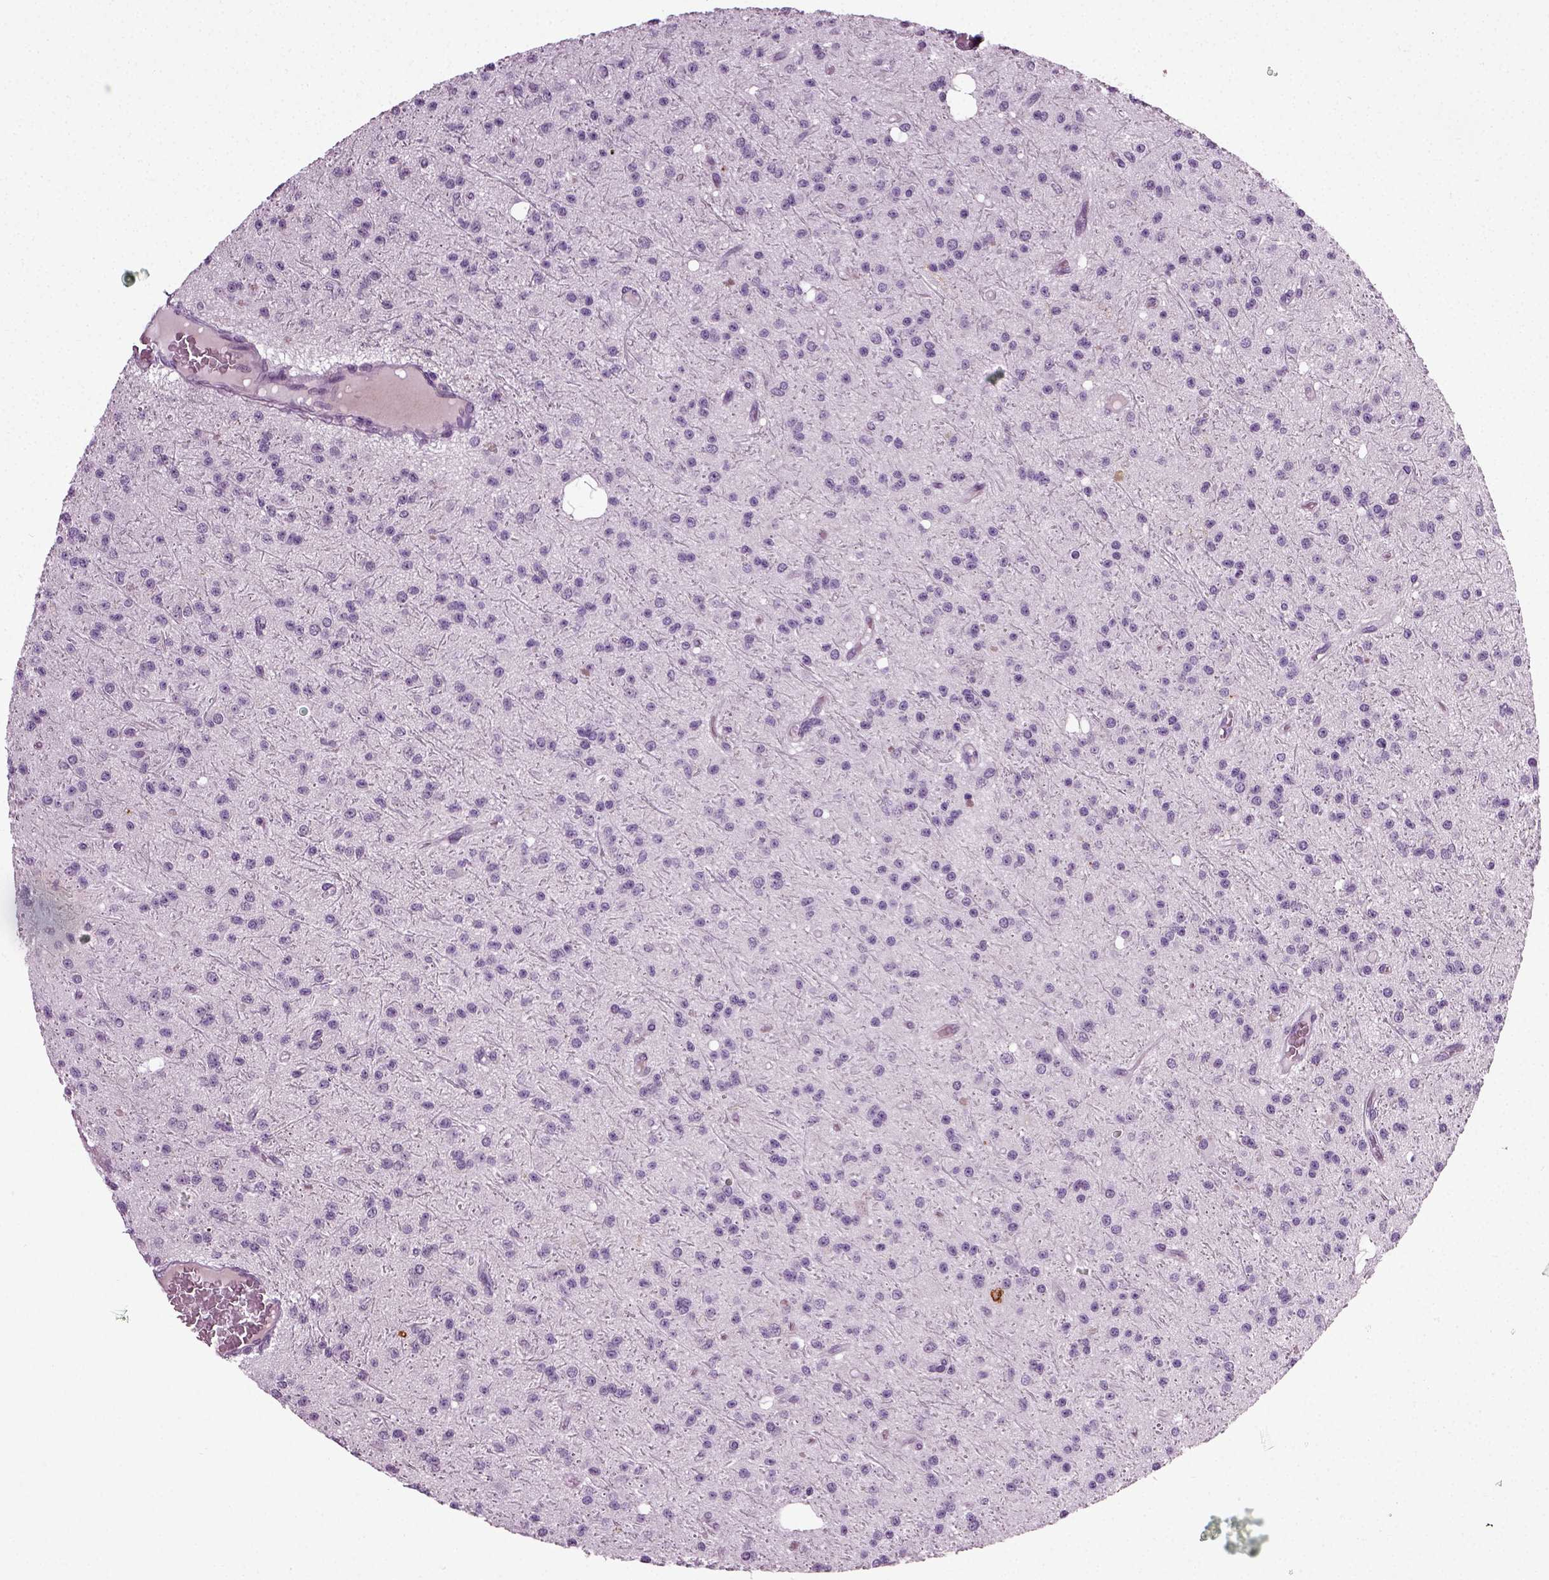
{"staining": {"intensity": "negative", "quantity": "none", "location": "none"}, "tissue": "glioma", "cell_type": "Tumor cells", "image_type": "cancer", "snomed": [{"axis": "morphology", "description": "Glioma, malignant, Low grade"}, {"axis": "topography", "description": "Brain"}], "caption": "Low-grade glioma (malignant) stained for a protein using immunohistochemistry (IHC) demonstrates no positivity tumor cells.", "gene": "SCG5", "patient": {"sex": "male", "age": 27}}